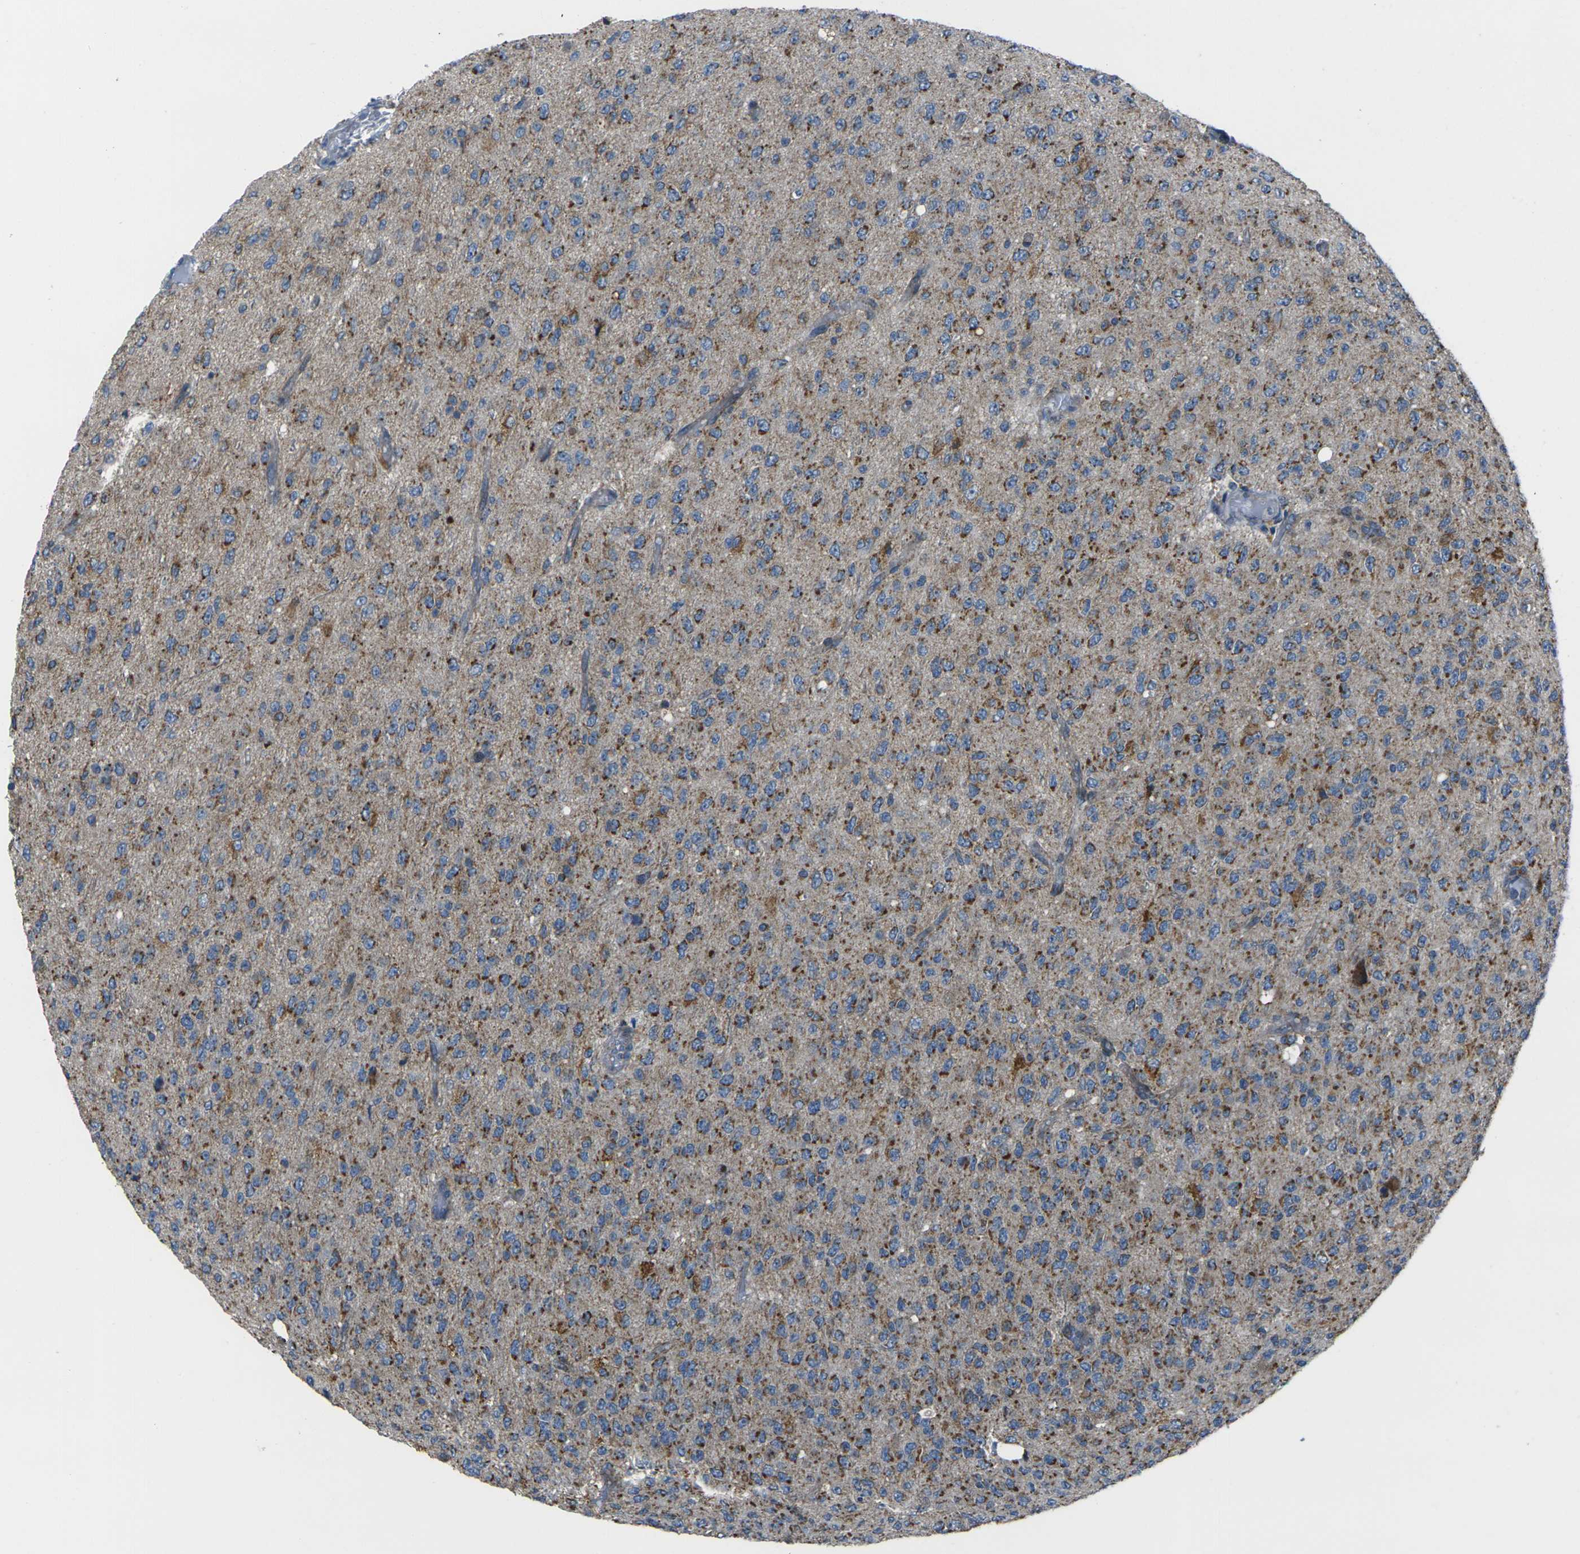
{"staining": {"intensity": "moderate", "quantity": "<25%", "location": "cytoplasmic/membranous"}, "tissue": "glioma", "cell_type": "Tumor cells", "image_type": "cancer", "snomed": [{"axis": "morphology", "description": "Glioma, malignant, High grade"}, {"axis": "topography", "description": "pancreas cauda"}], "caption": "The immunohistochemical stain highlights moderate cytoplasmic/membranous positivity in tumor cells of malignant glioma (high-grade) tissue.", "gene": "TMEM120B", "patient": {"sex": "male", "age": 60}}